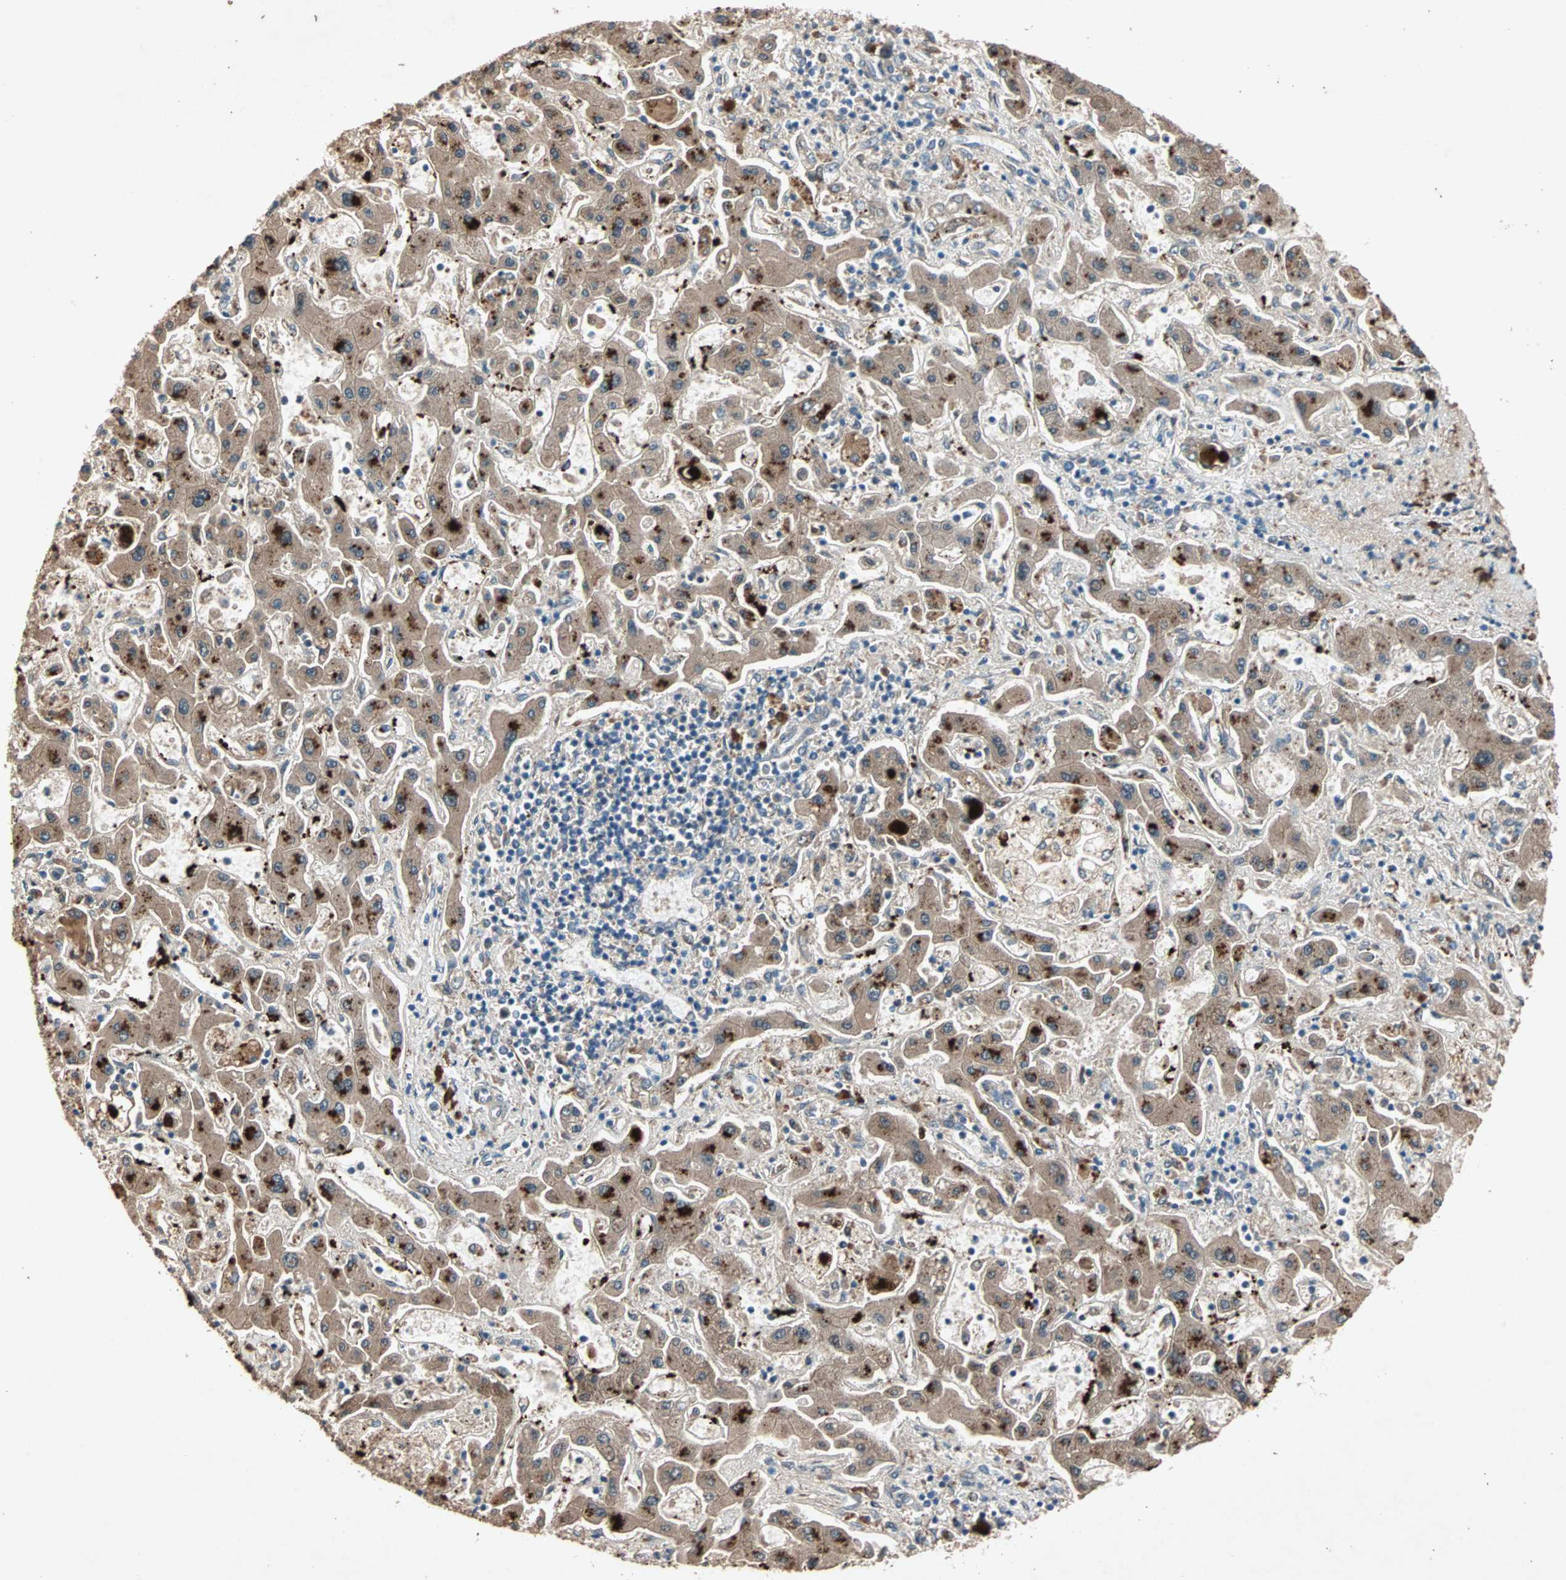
{"staining": {"intensity": "strong", "quantity": "25%-75%", "location": "cytoplasmic/membranous"}, "tissue": "liver cancer", "cell_type": "Tumor cells", "image_type": "cancer", "snomed": [{"axis": "morphology", "description": "Cholangiocarcinoma"}, {"axis": "topography", "description": "Liver"}], "caption": "DAB (3,3'-diaminobenzidine) immunohistochemical staining of cholangiocarcinoma (liver) reveals strong cytoplasmic/membranous protein staining in approximately 25%-75% of tumor cells.", "gene": "SDSL", "patient": {"sex": "male", "age": 50}}